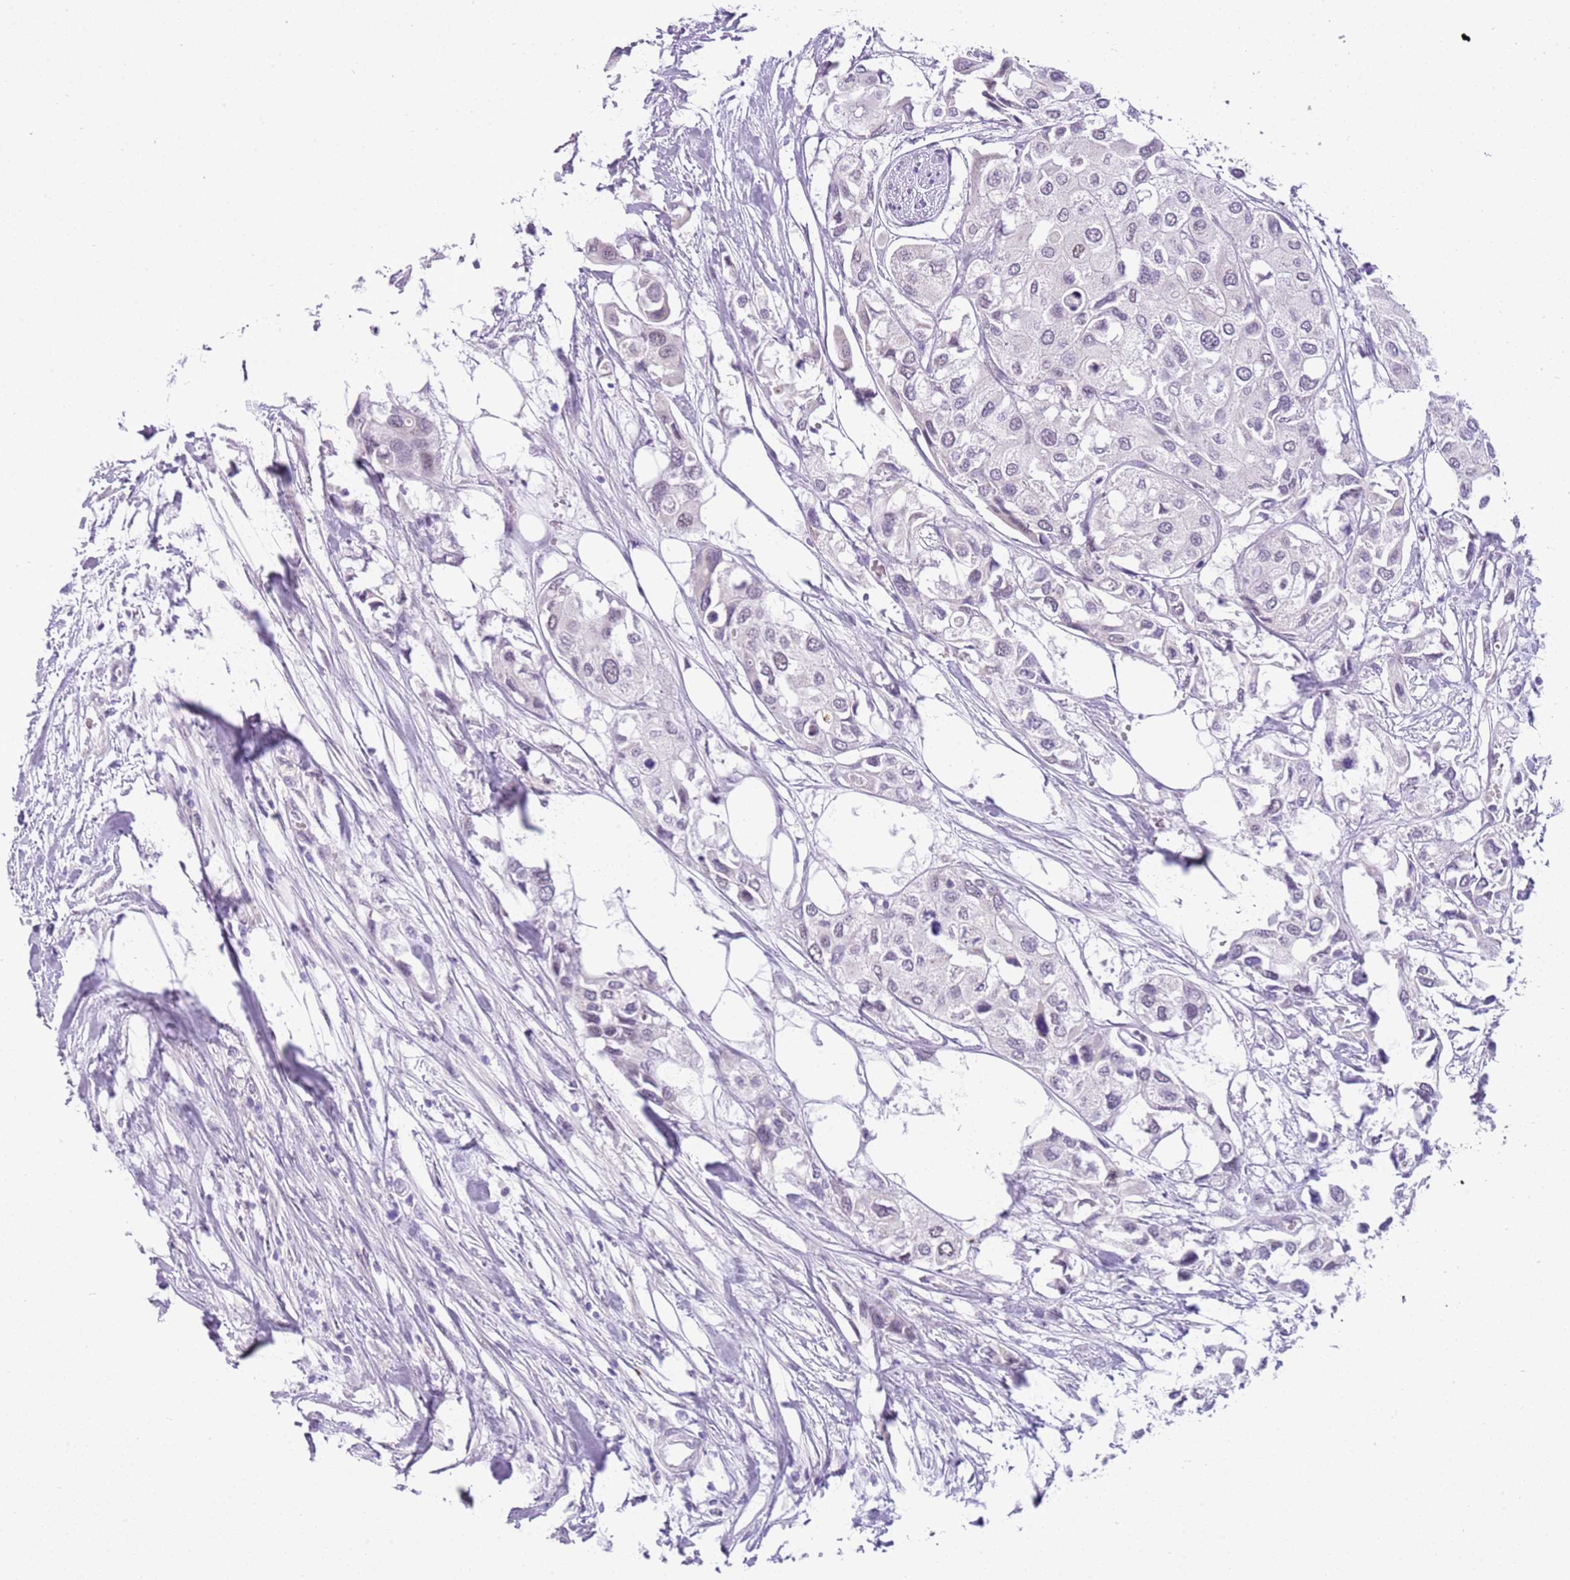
{"staining": {"intensity": "negative", "quantity": "none", "location": "none"}, "tissue": "urothelial cancer", "cell_type": "Tumor cells", "image_type": "cancer", "snomed": [{"axis": "morphology", "description": "Urothelial carcinoma, High grade"}, {"axis": "topography", "description": "Urinary bladder"}], "caption": "High power microscopy micrograph of an immunohistochemistry (IHC) histopathology image of high-grade urothelial carcinoma, revealing no significant positivity in tumor cells. (DAB (3,3'-diaminobenzidine) immunohistochemistry visualized using brightfield microscopy, high magnification).", "gene": "FAM120C", "patient": {"sex": "male", "age": 64}}